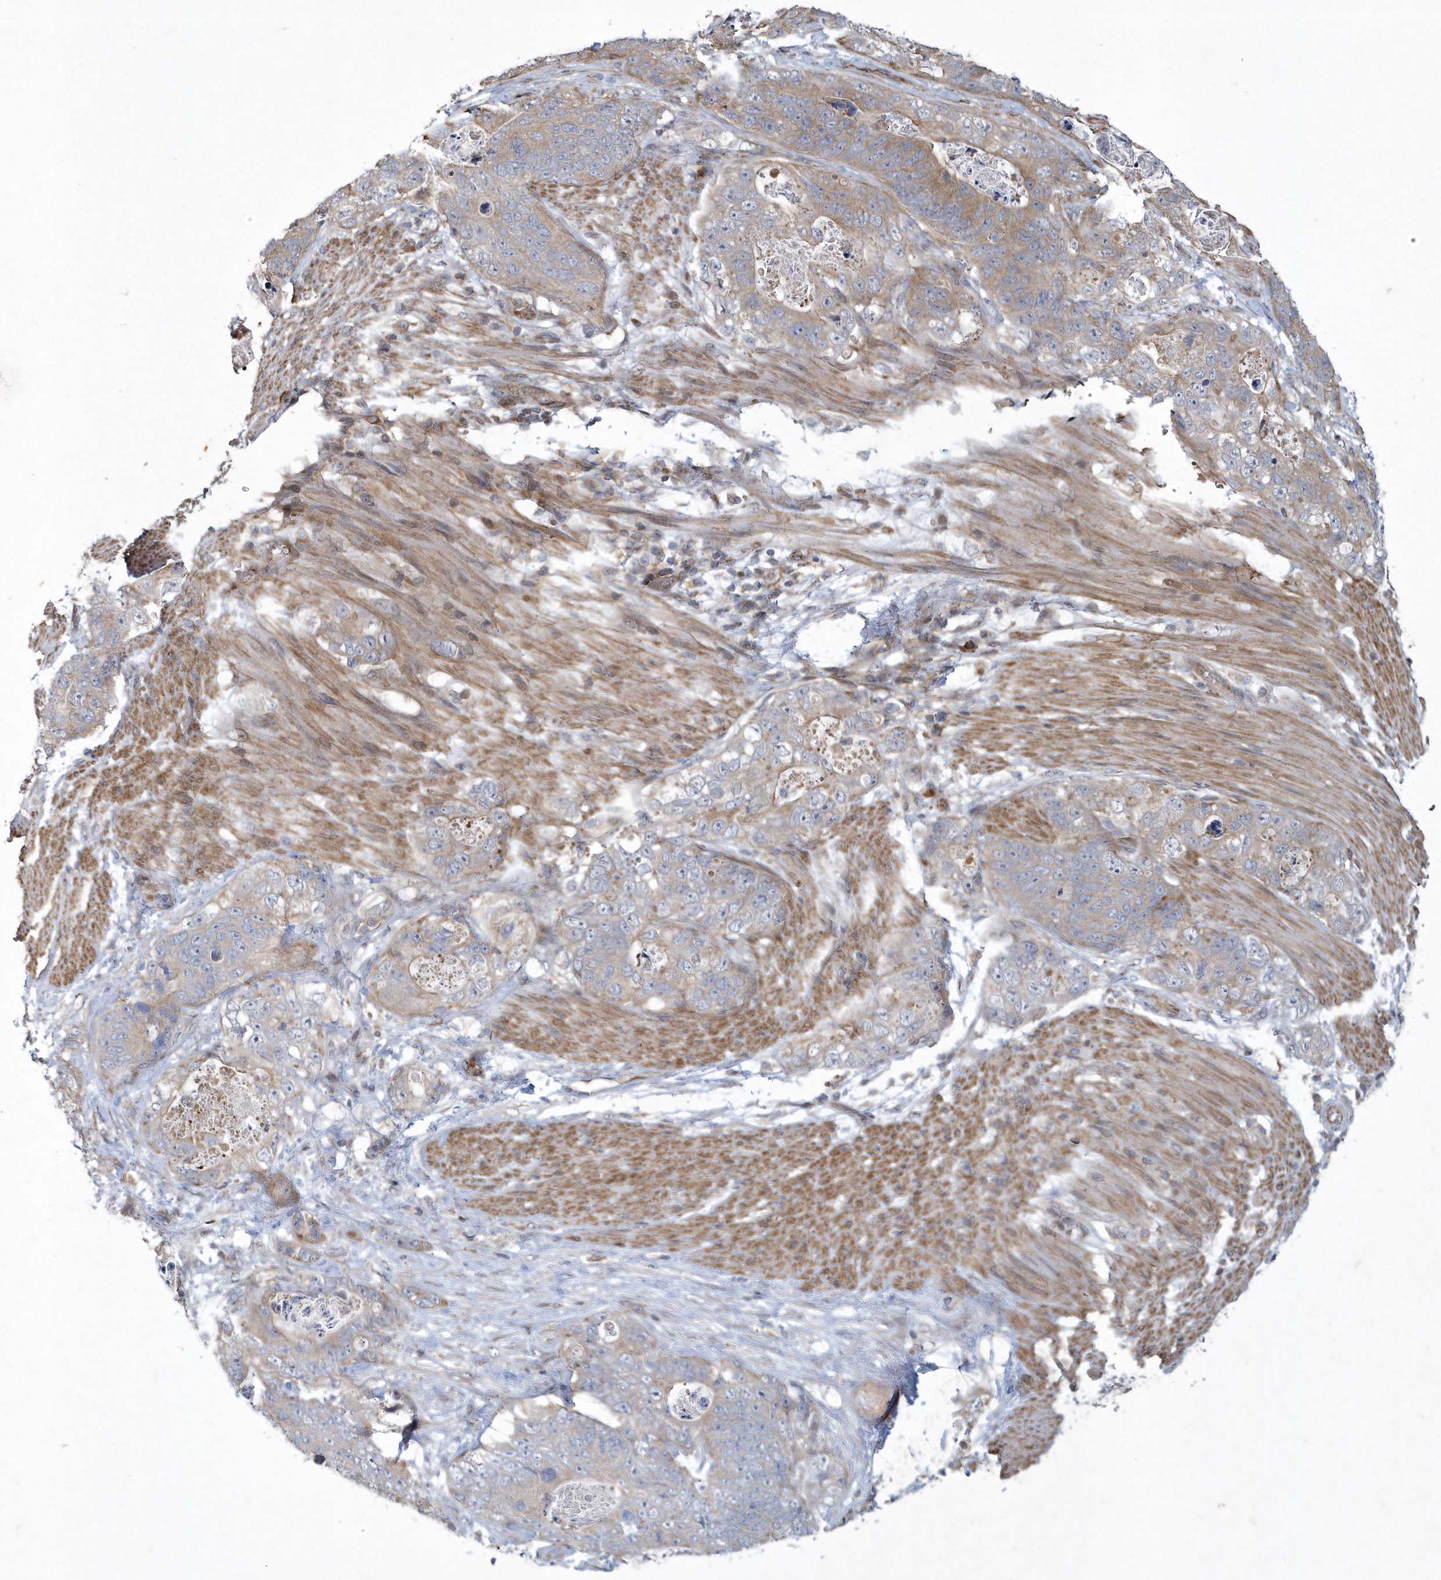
{"staining": {"intensity": "weak", "quantity": "25%-75%", "location": "cytoplasmic/membranous"}, "tissue": "stomach cancer", "cell_type": "Tumor cells", "image_type": "cancer", "snomed": [{"axis": "morphology", "description": "Normal tissue, NOS"}, {"axis": "morphology", "description": "Adenocarcinoma, NOS"}, {"axis": "topography", "description": "Stomach"}], "caption": "Stomach cancer (adenocarcinoma) stained with IHC exhibits weak cytoplasmic/membranous expression in approximately 25%-75% of tumor cells.", "gene": "N4BP2", "patient": {"sex": "female", "age": 89}}